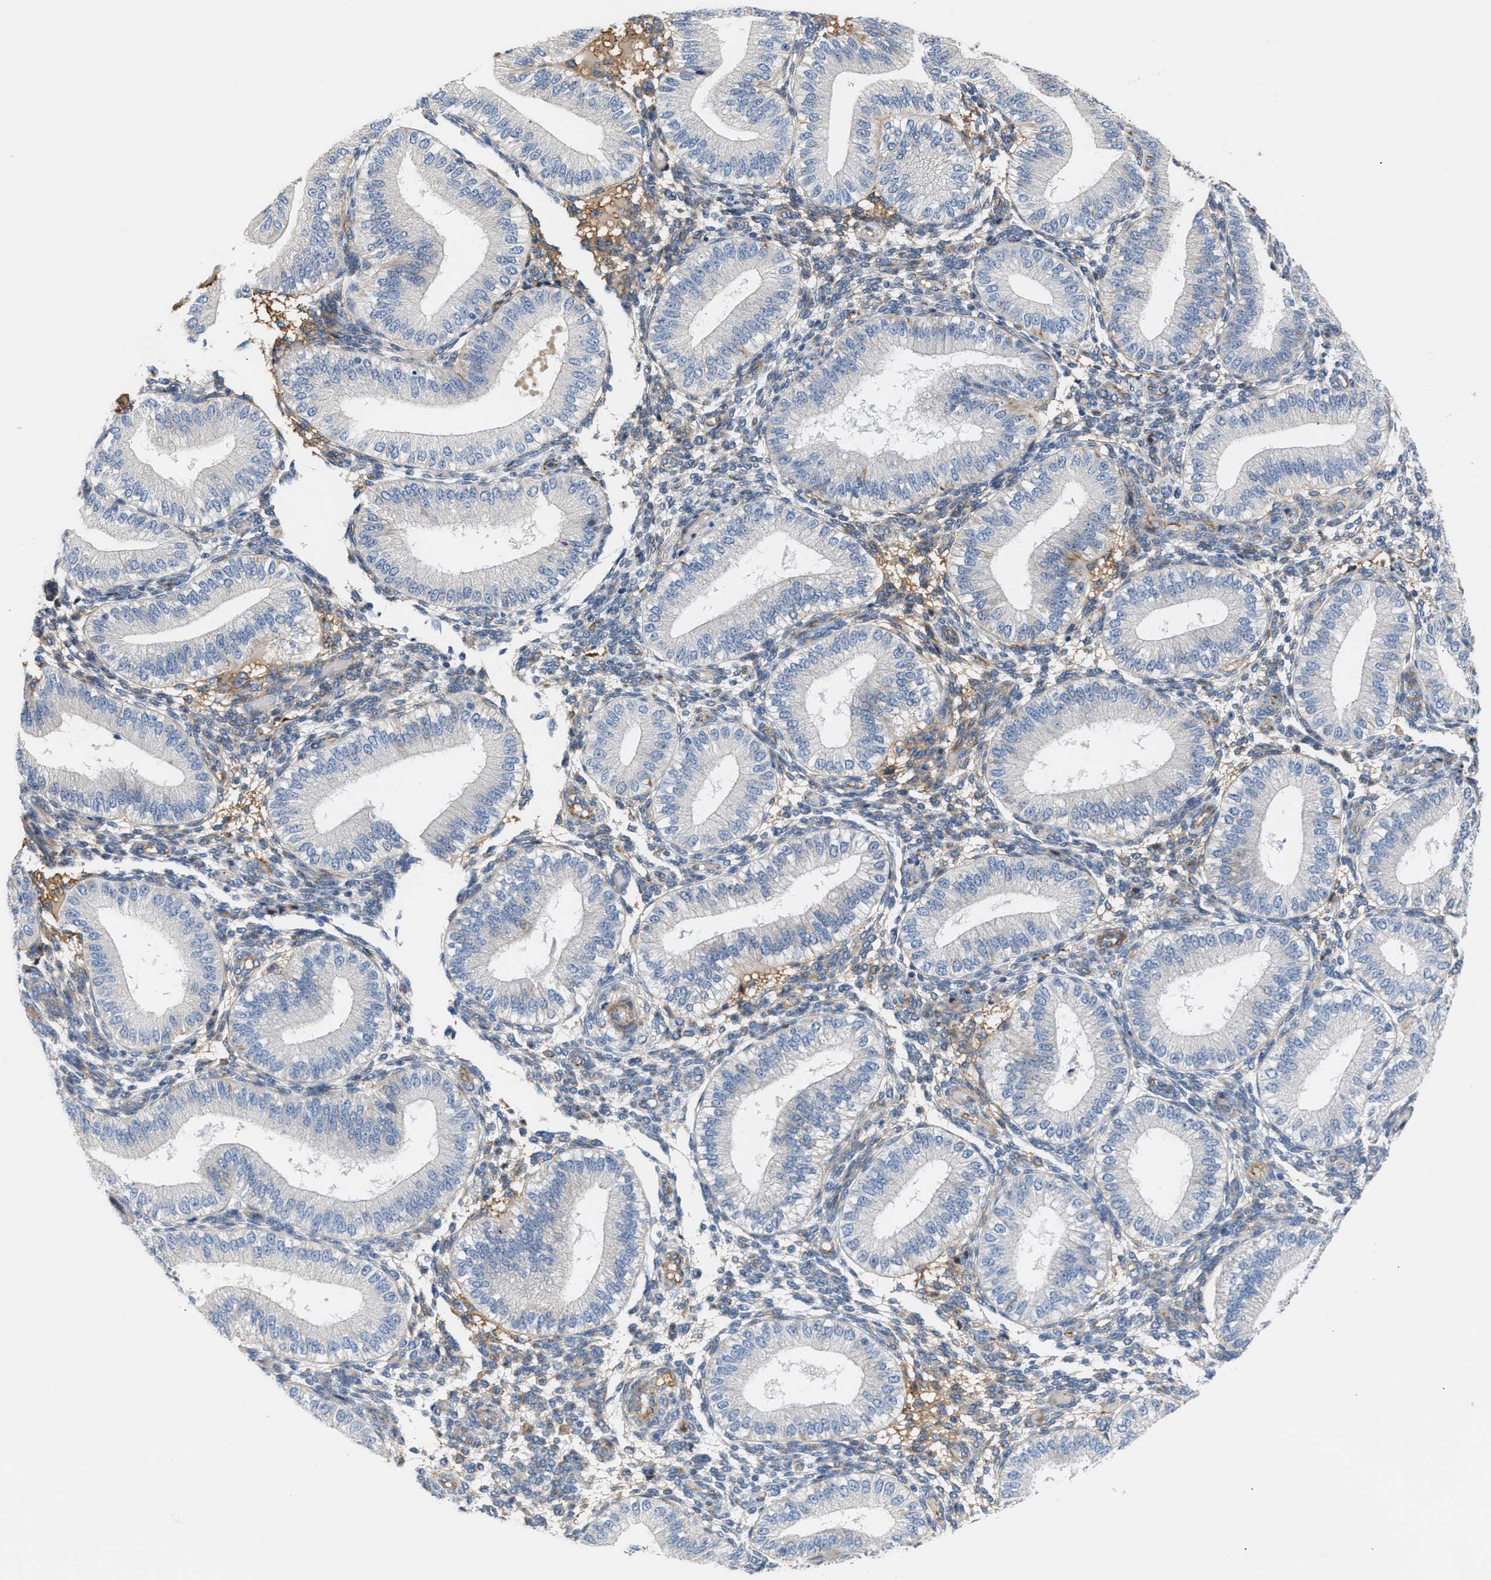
{"staining": {"intensity": "negative", "quantity": "none", "location": "none"}, "tissue": "endometrium", "cell_type": "Cells in endometrial stroma", "image_type": "normal", "snomed": [{"axis": "morphology", "description": "Normal tissue, NOS"}, {"axis": "topography", "description": "Endometrium"}], "caption": "There is no significant expression in cells in endometrial stroma of endometrium. Brightfield microscopy of immunohistochemistry (IHC) stained with DAB (brown) and hematoxylin (blue), captured at high magnification.", "gene": "TFPI", "patient": {"sex": "female", "age": 39}}